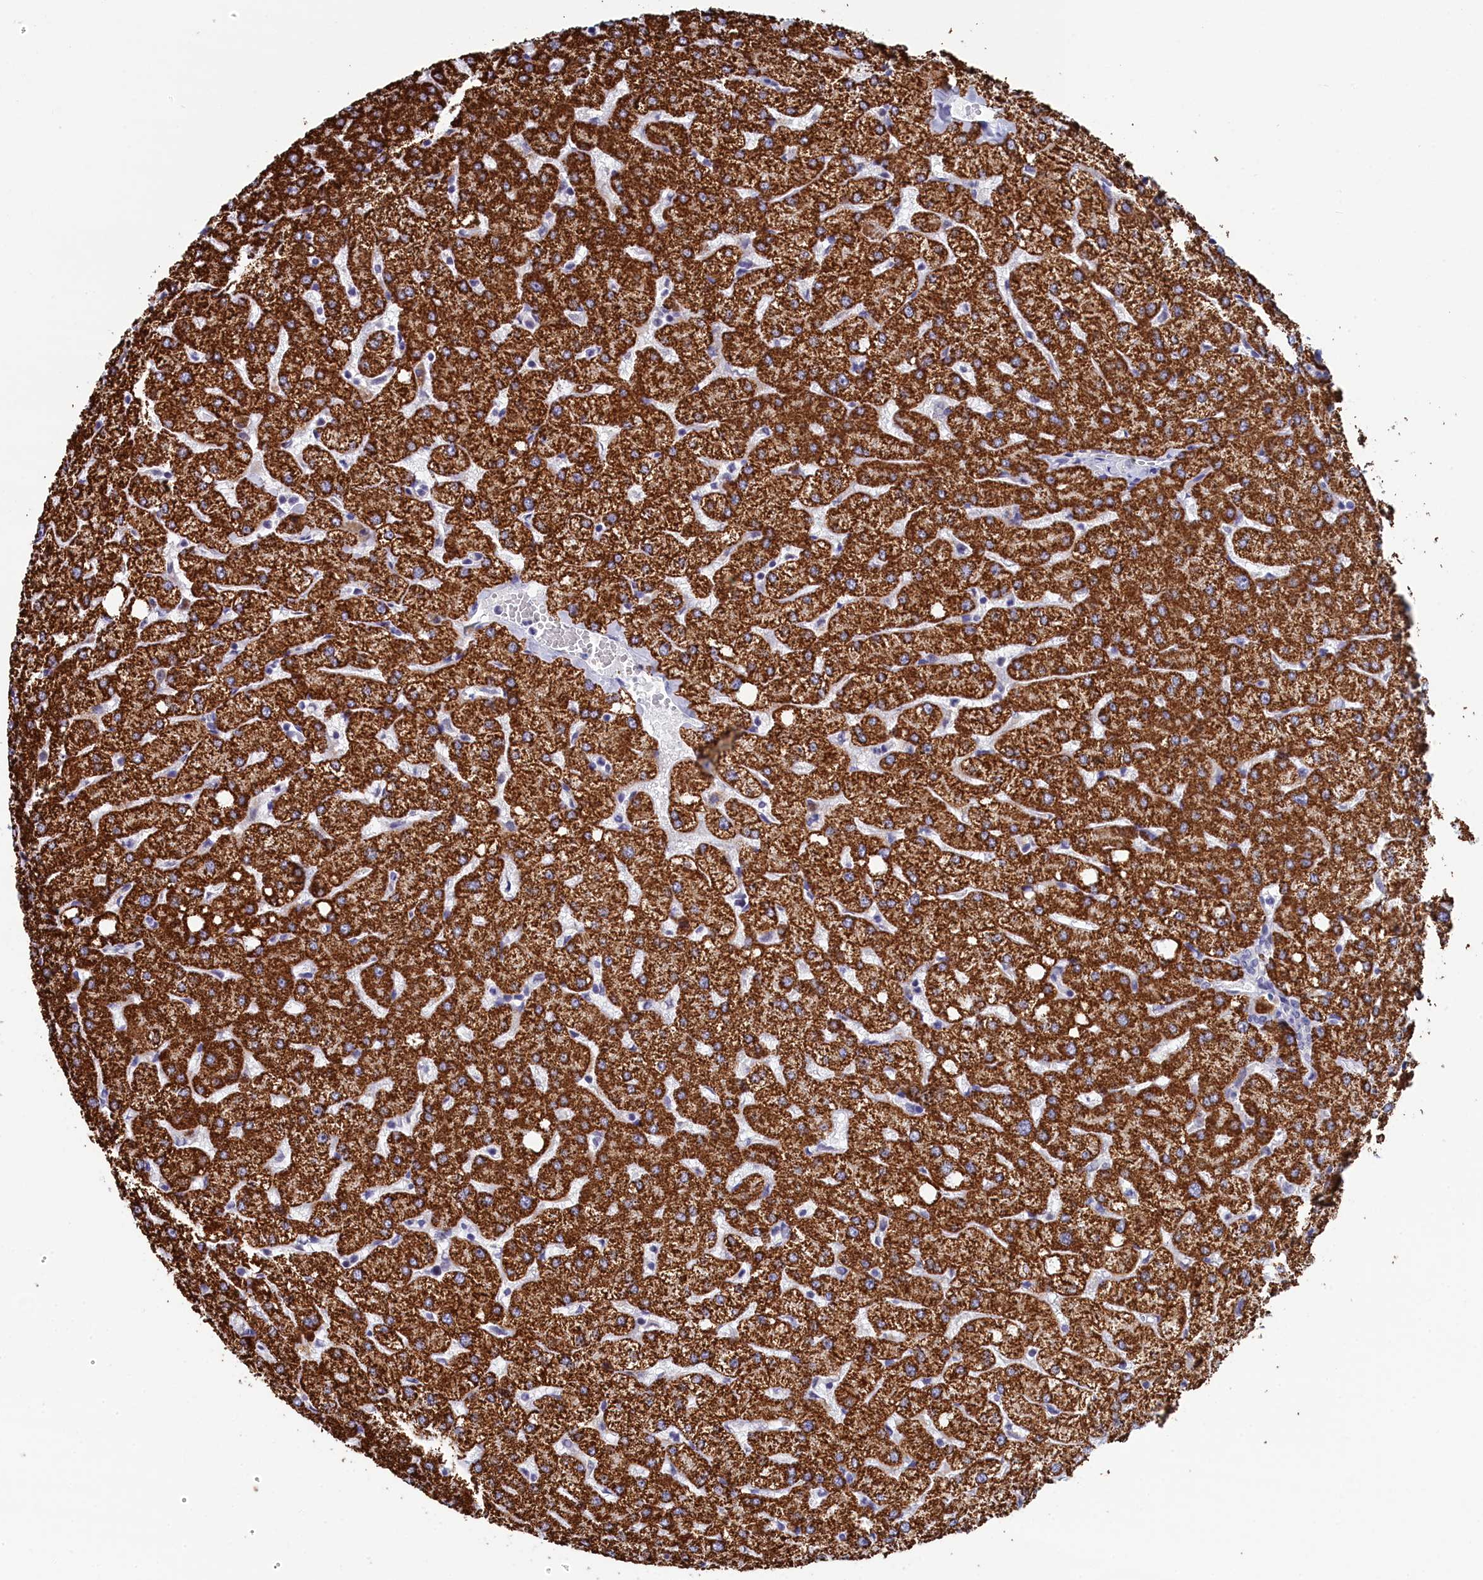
{"staining": {"intensity": "negative", "quantity": "none", "location": "none"}, "tissue": "liver", "cell_type": "Cholangiocytes", "image_type": "normal", "snomed": [{"axis": "morphology", "description": "Normal tissue, NOS"}, {"axis": "topography", "description": "Liver"}], "caption": "This is an IHC histopathology image of unremarkable human liver. There is no expression in cholangiocytes.", "gene": "PGP", "patient": {"sex": "female", "age": 54}}